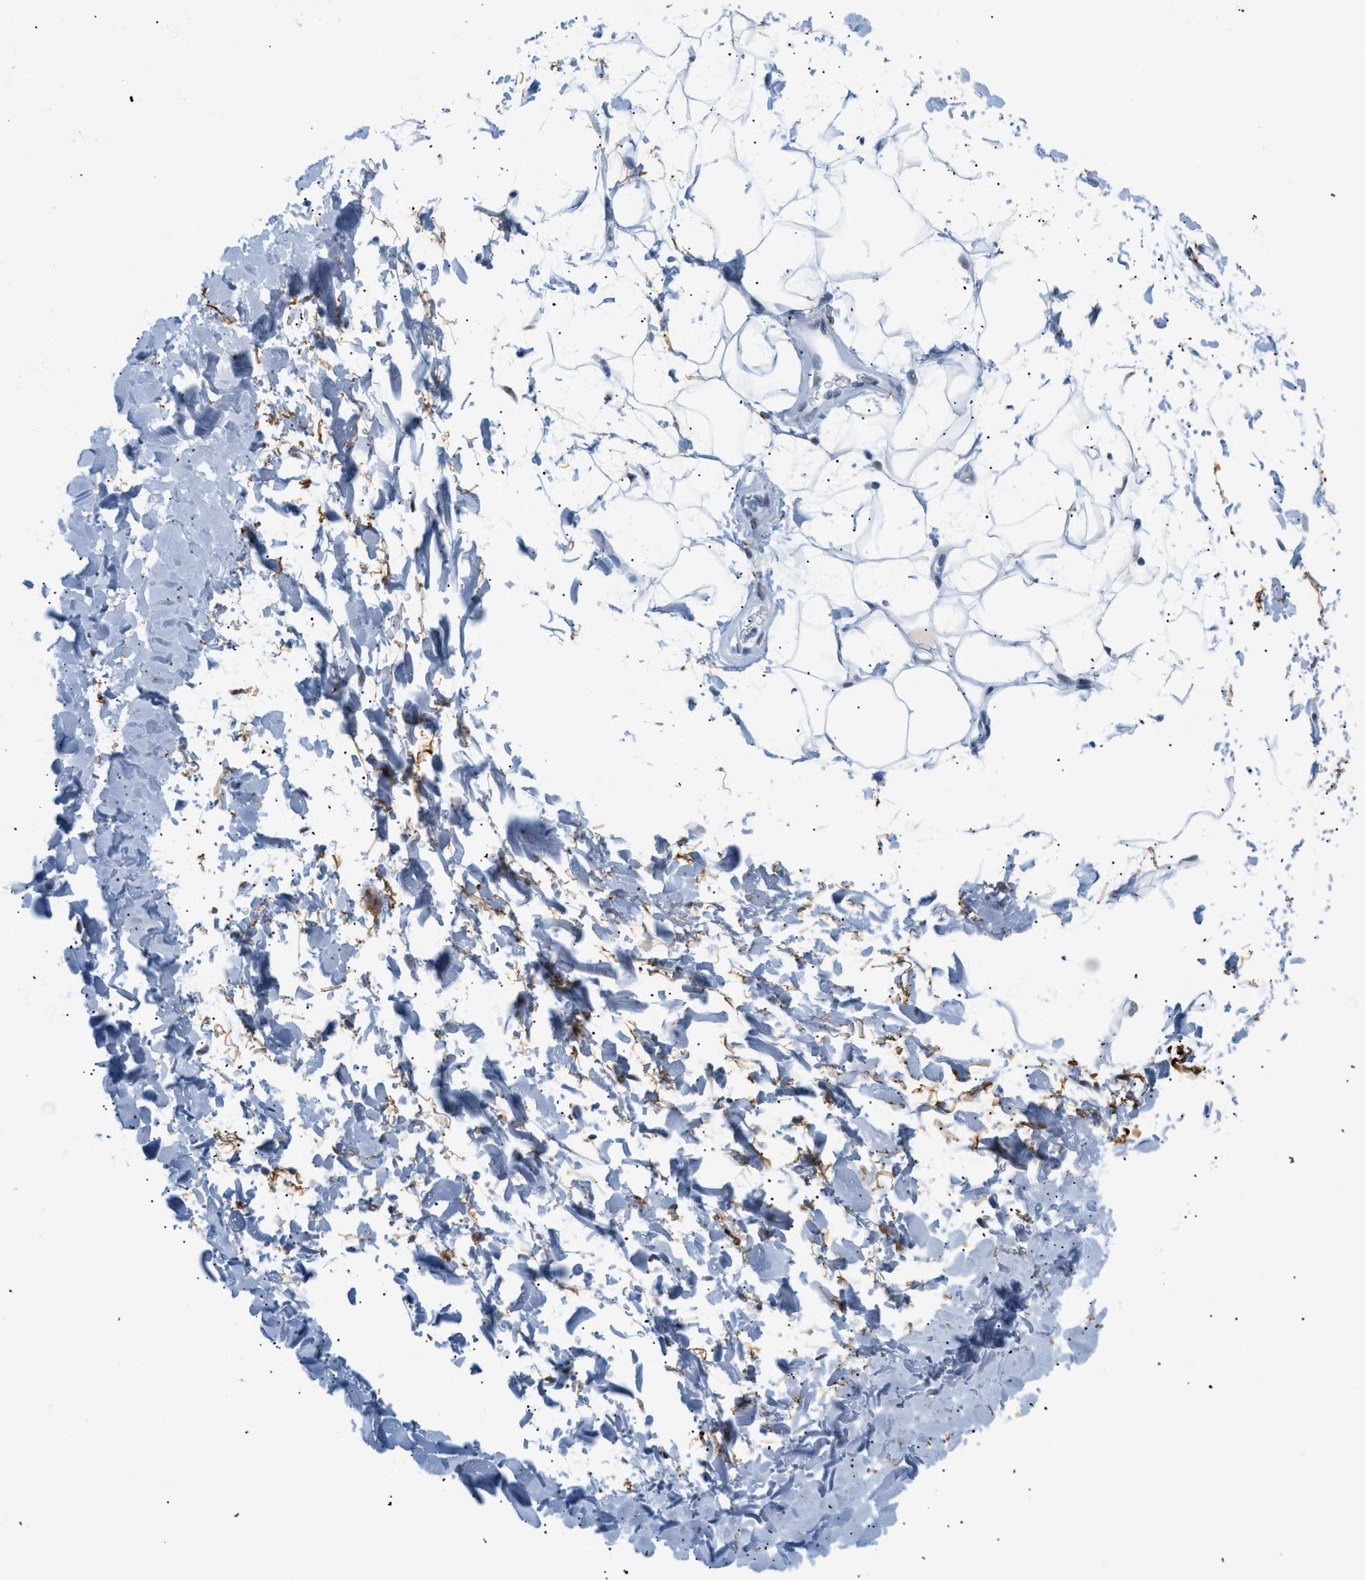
{"staining": {"intensity": "negative", "quantity": "none", "location": "none"}, "tissue": "adipose tissue", "cell_type": "Adipocytes", "image_type": "normal", "snomed": [{"axis": "morphology", "description": "Normal tissue, NOS"}, {"axis": "topography", "description": "Soft tissue"}], "caption": "DAB immunohistochemical staining of unremarkable adipose tissue reveals no significant expression in adipocytes. Brightfield microscopy of immunohistochemistry (IHC) stained with DAB (3,3'-diaminobenzidine) (brown) and hematoxylin (blue), captured at high magnification.", "gene": "ELN", "patient": {"sex": "male", "age": 72}}